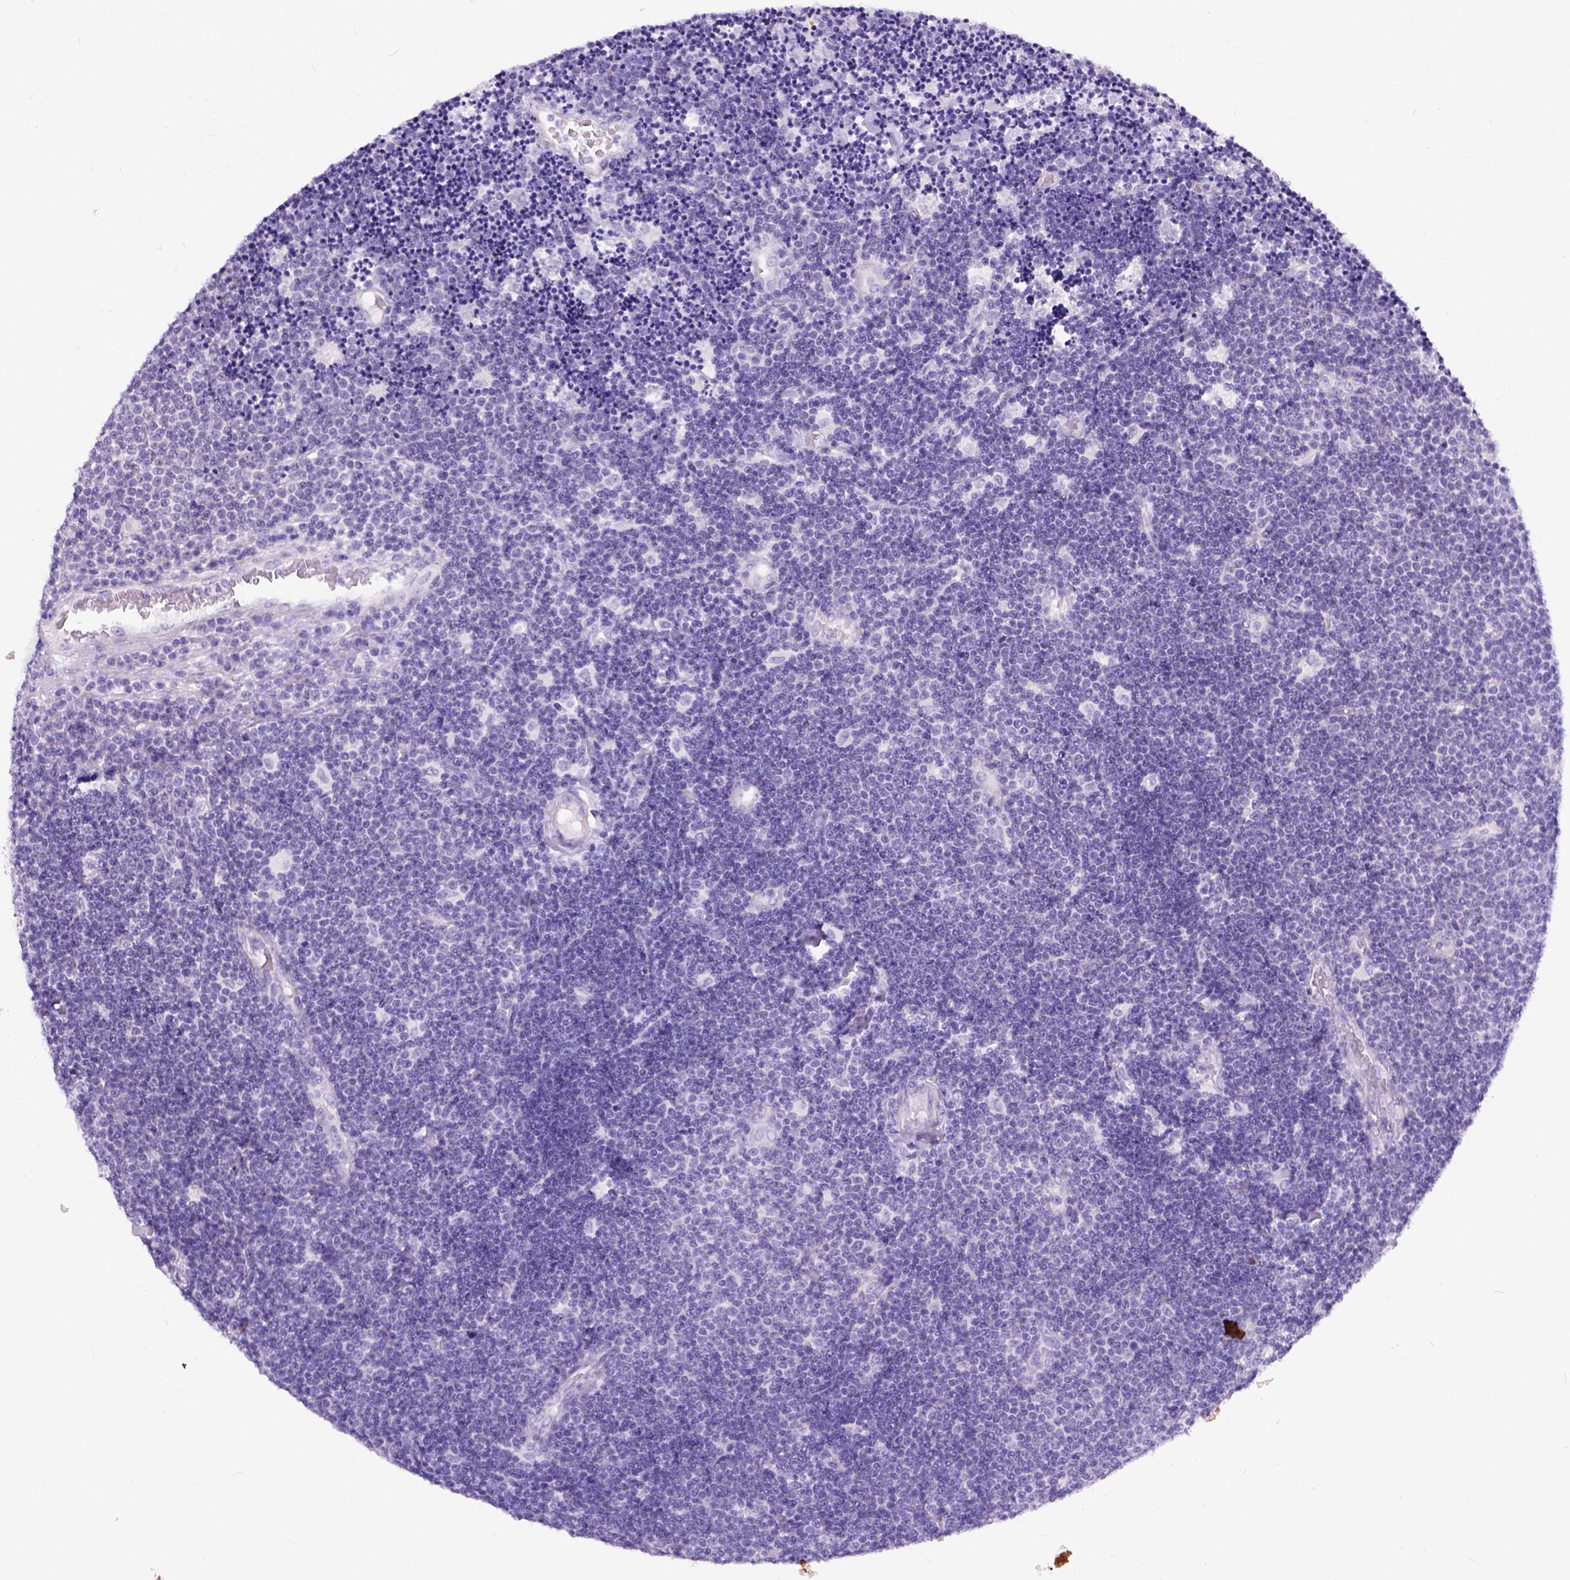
{"staining": {"intensity": "negative", "quantity": "none", "location": "none"}, "tissue": "lymphoma", "cell_type": "Tumor cells", "image_type": "cancer", "snomed": [{"axis": "morphology", "description": "Malignant lymphoma, non-Hodgkin's type, Low grade"}, {"axis": "topography", "description": "Brain"}], "caption": "An immunohistochemistry micrograph of malignant lymphoma, non-Hodgkin's type (low-grade) is shown. There is no staining in tumor cells of malignant lymphoma, non-Hodgkin's type (low-grade). (DAB (3,3'-diaminobenzidine) immunohistochemistry (IHC) with hematoxylin counter stain).", "gene": "C7orf57", "patient": {"sex": "female", "age": 66}}